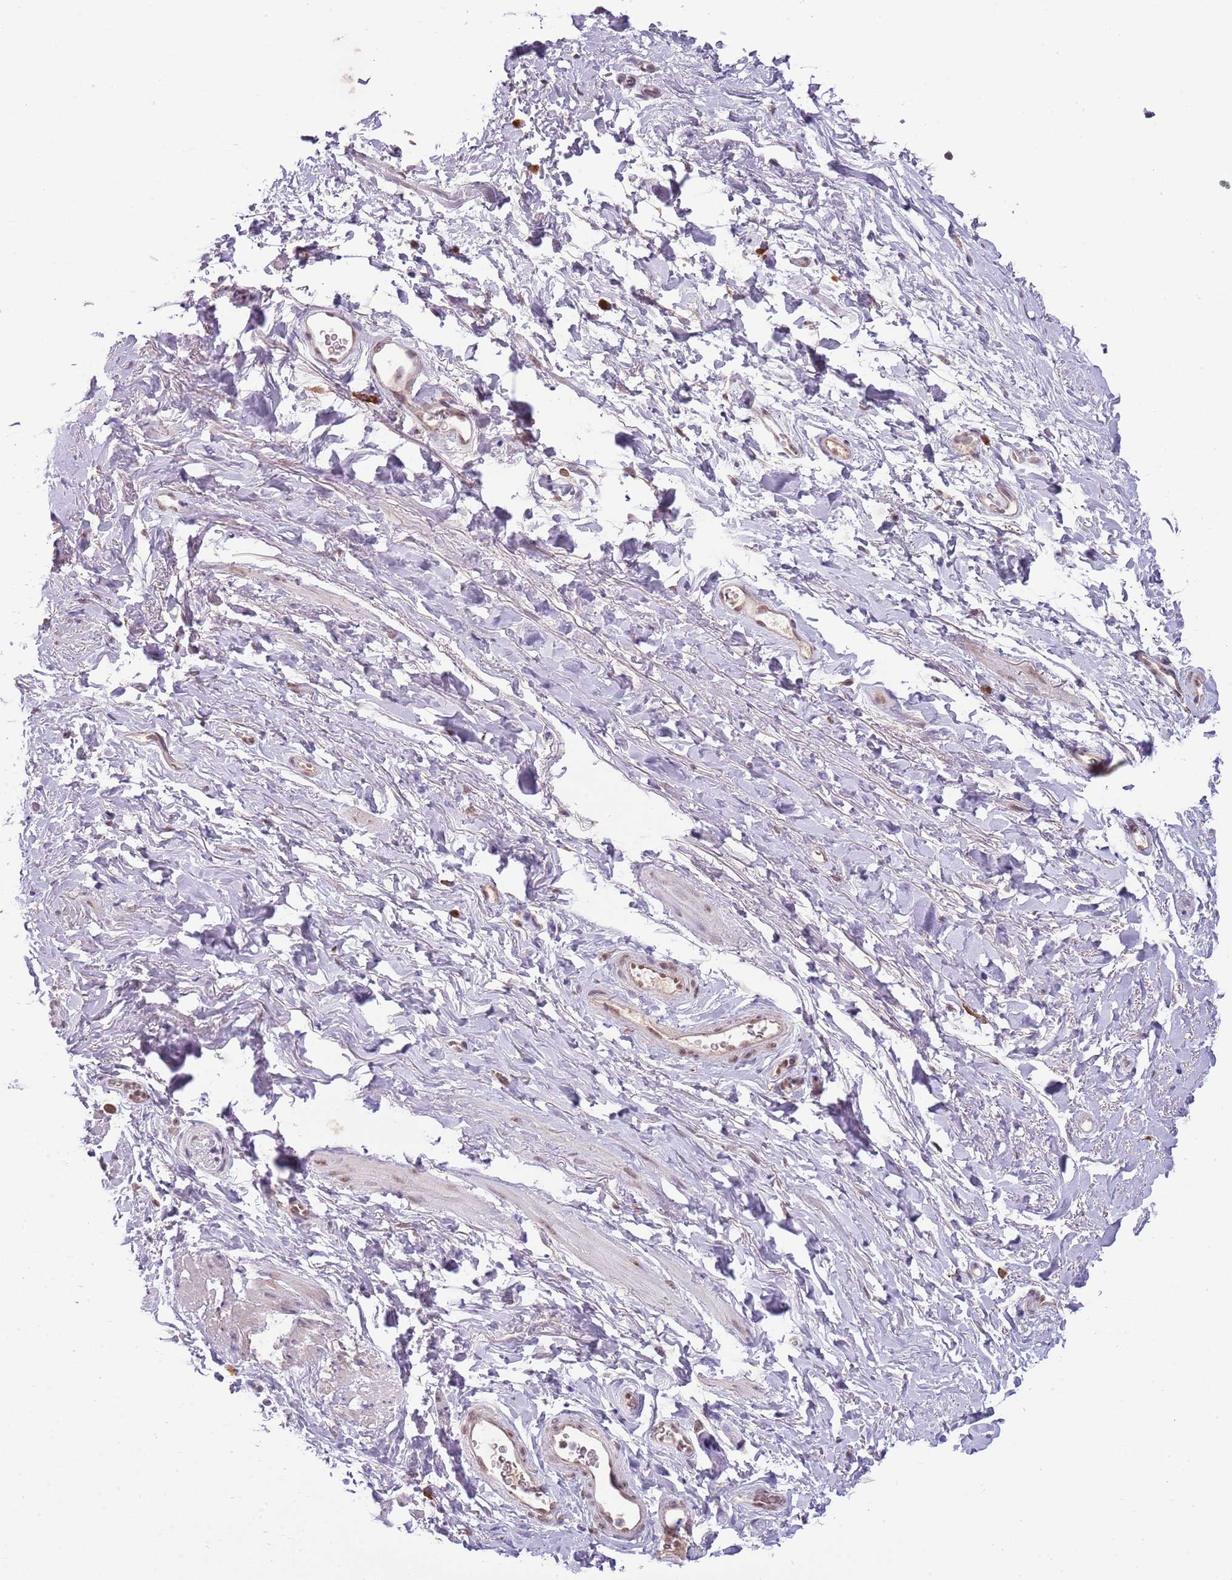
{"staining": {"intensity": "moderate", "quantity": "25%-75%", "location": "nuclear"}, "tissue": "smooth muscle", "cell_type": "Smooth muscle cells", "image_type": "normal", "snomed": [{"axis": "morphology", "description": "Normal tissue, NOS"}, {"axis": "topography", "description": "Smooth muscle"}, {"axis": "topography", "description": "Peripheral nerve tissue"}], "caption": "An image of smooth muscle stained for a protein exhibits moderate nuclear brown staining in smooth muscle cells. (DAB (3,3'-diaminobenzidine) IHC with brightfield microscopy, high magnification).", "gene": "FAM120AOS", "patient": {"sex": "male", "age": 69}}